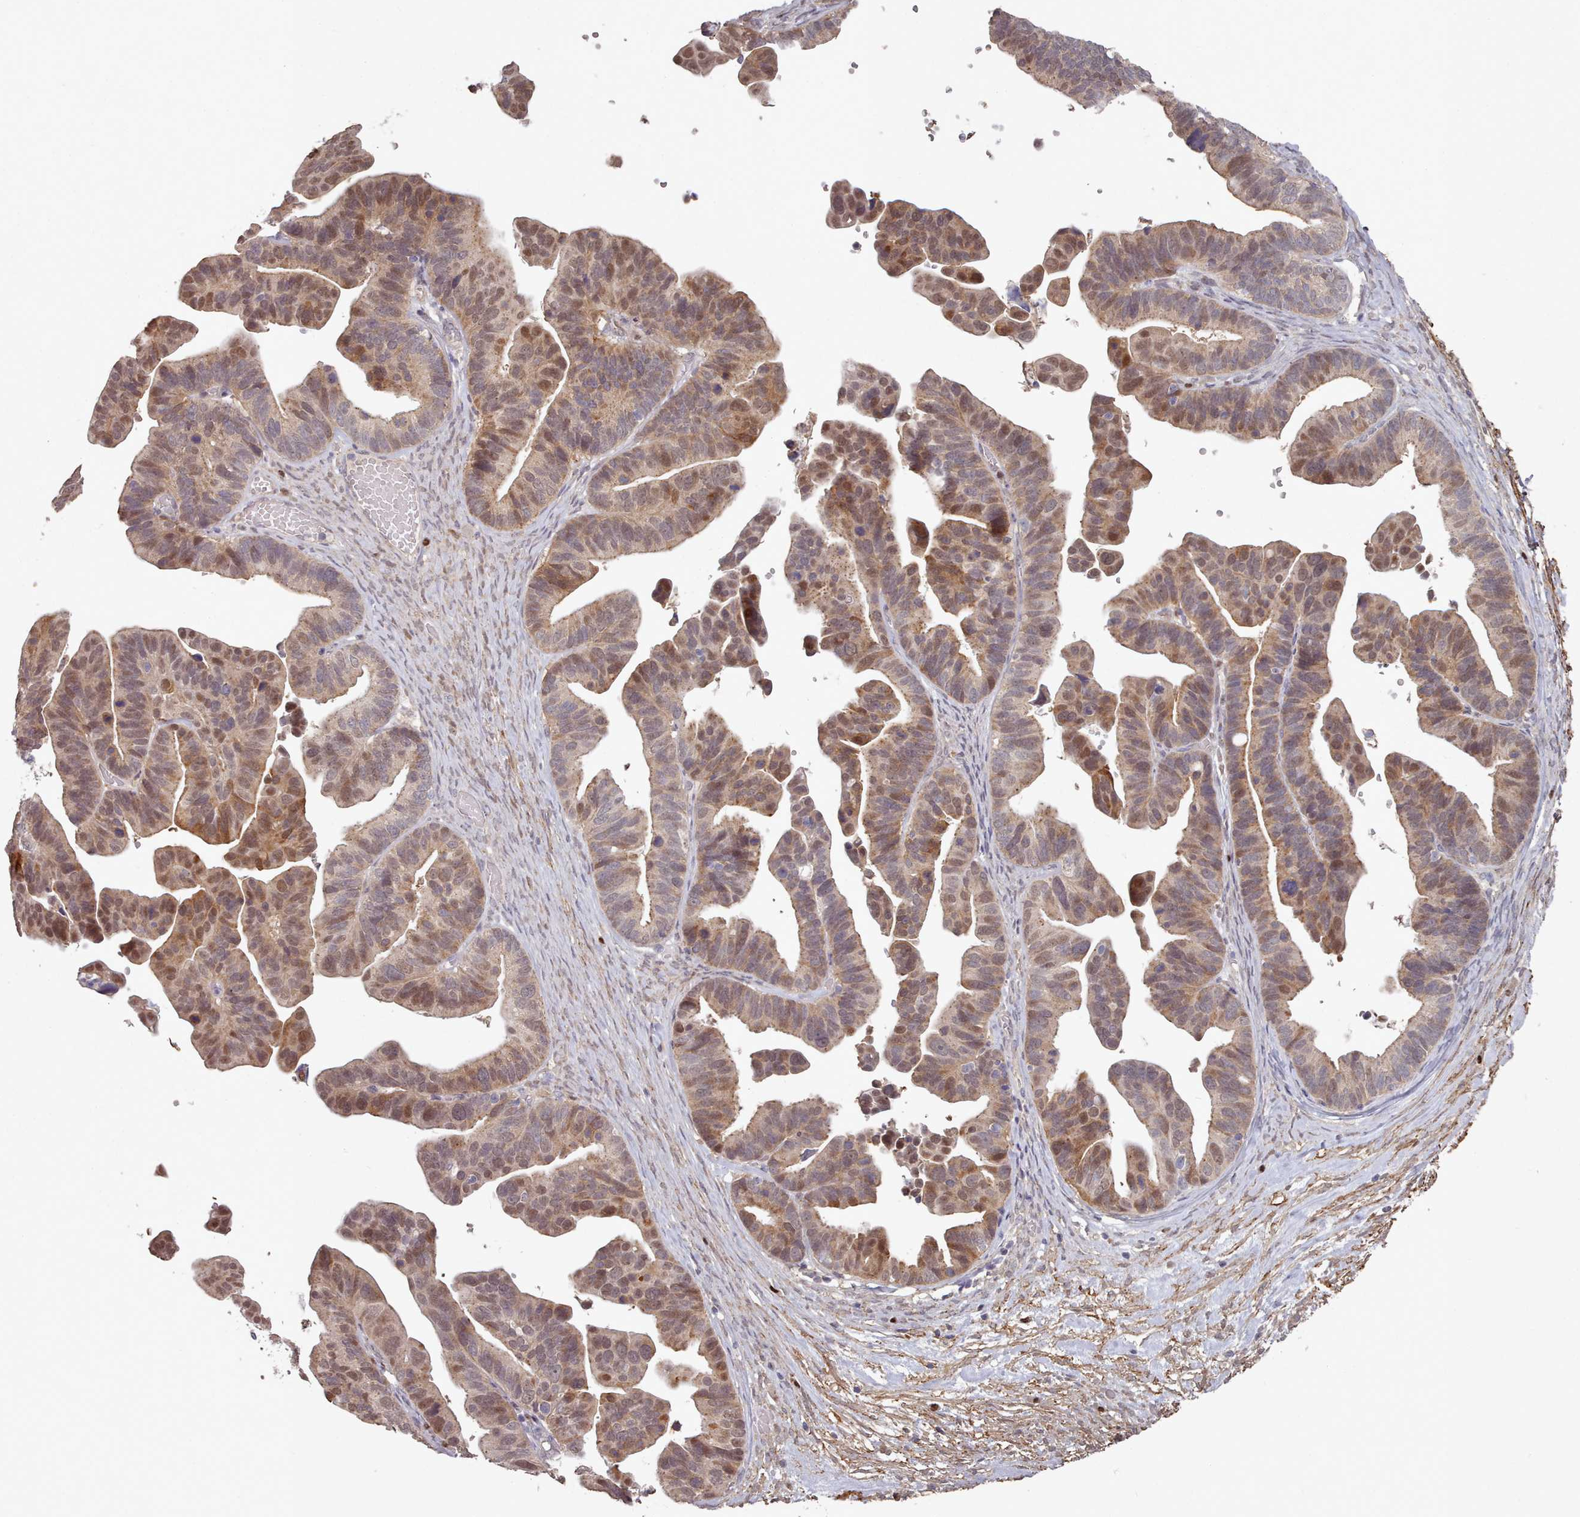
{"staining": {"intensity": "moderate", "quantity": "25%-75%", "location": "cytoplasmic/membranous,nuclear"}, "tissue": "ovarian cancer", "cell_type": "Tumor cells", "image_type": "cancer", "snomed": [{"axis": "morphology", "description": "Cystadenocarcinoma, serous, NOS"}, {"axis": "topography", "description": "Ovary"}], "caption": "Protein expression by immunohistochemistry (IHC) reveals moderate cytoplasmic/membranous and nuclear positivity in approximately 25%-75% of tumor cells in ovarian serous cystadenocarcinoma.", "gene": "ERCC6L", "patient": {"sex": "female", "age": 56}}